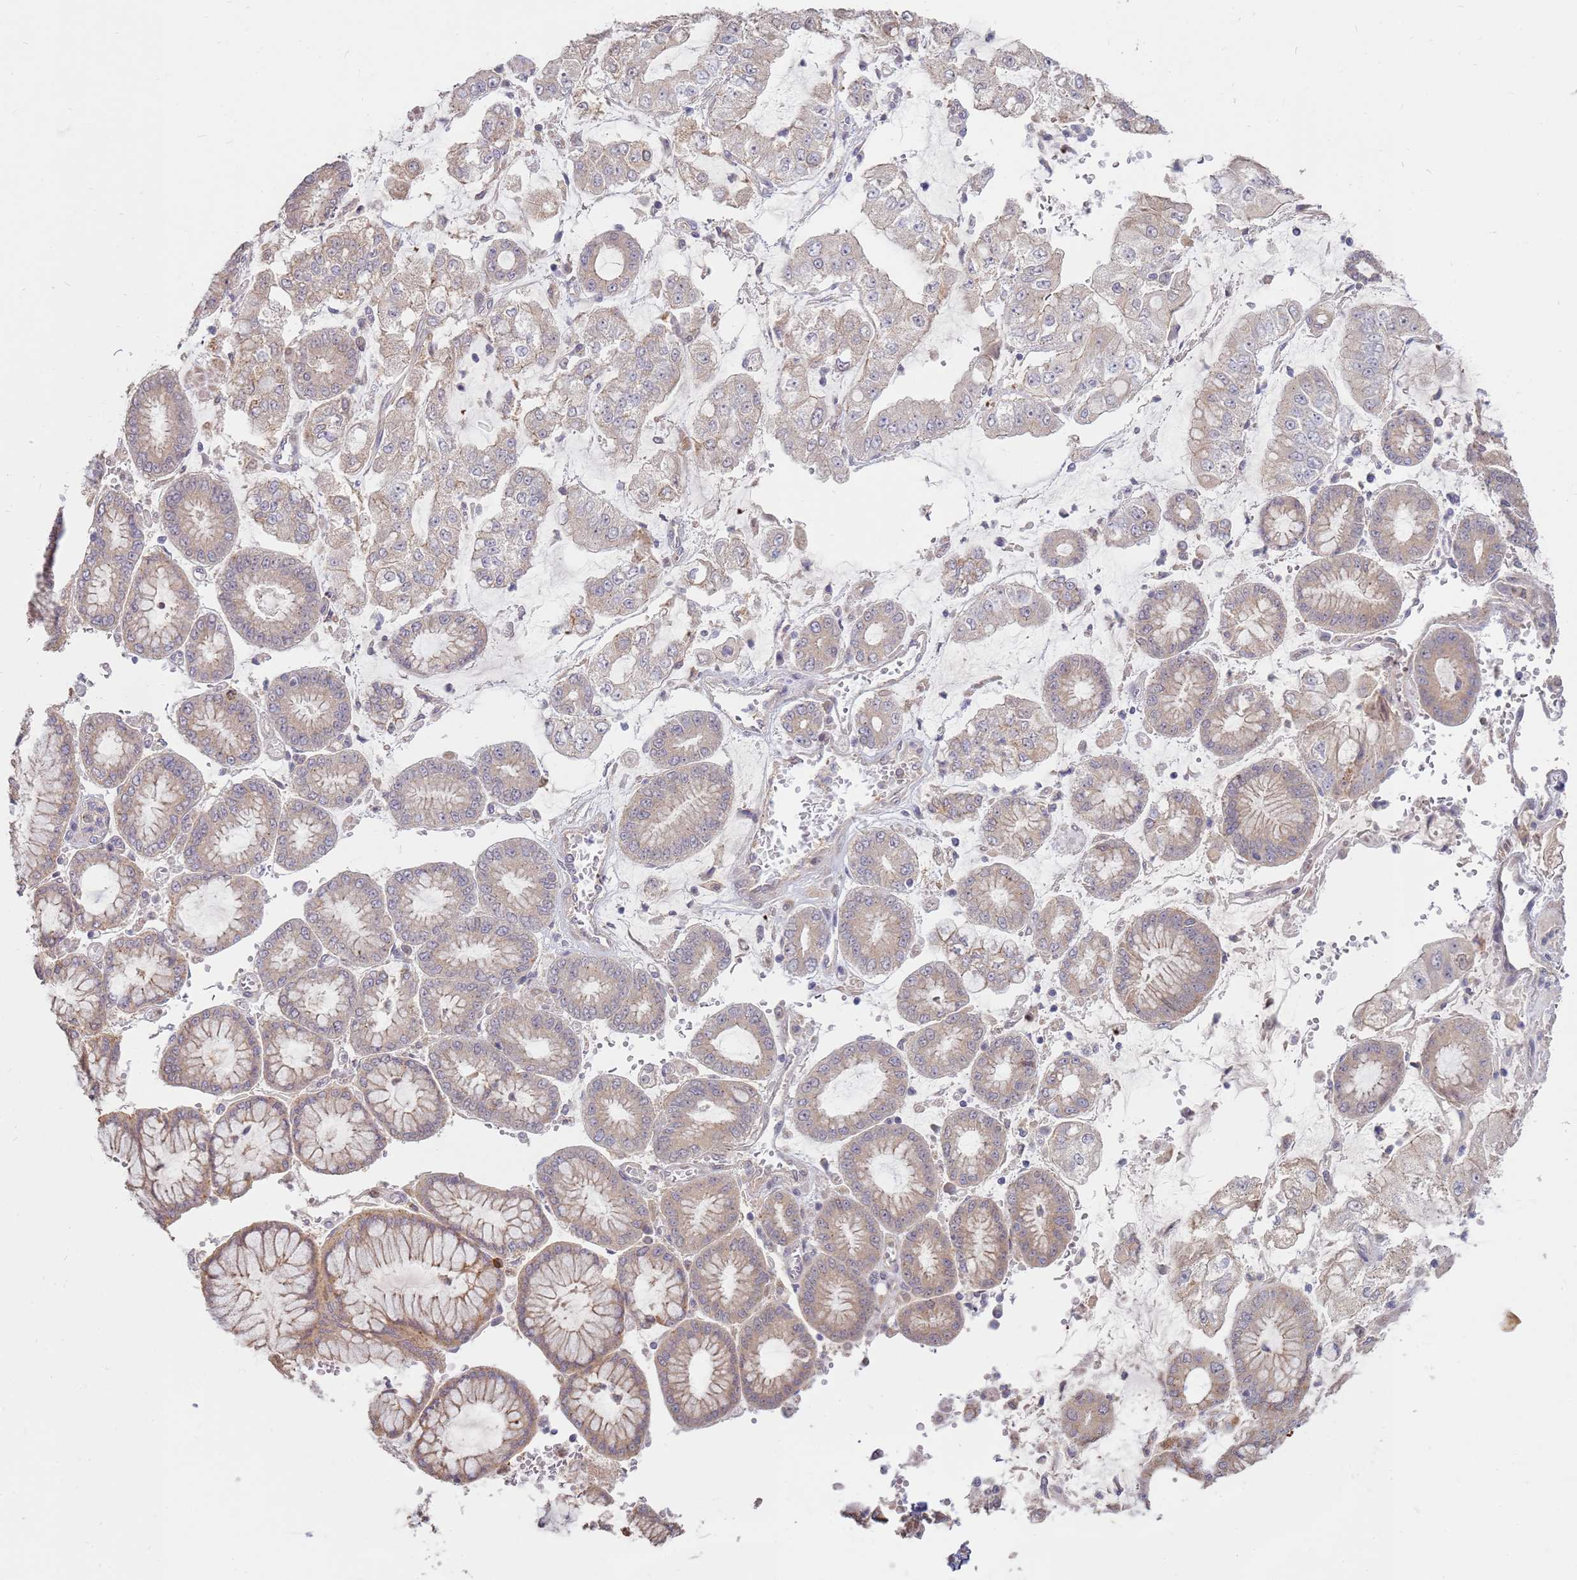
{"staining": {"intensity": "weak", "quantity": "25%-75%", "location": "cytoplasmic/membranous"}, "tissue": "stomach cancer", "cell_type": "Tumor cells", "image_type": "cancer", "snomed": [{"axis": "morphology", "description": "Adenocarcinoma, NOS"}, {"axis": "topography", "description": "Stomach"}], "caption": "Stomach cancer stained with immunohistochemistry exhibits weak cytoplasmic/membranous expression in approximately 25%-75% of tumor cells.", "gene": "MPEG1", "patient": {"sex": "male", "age": 76}}